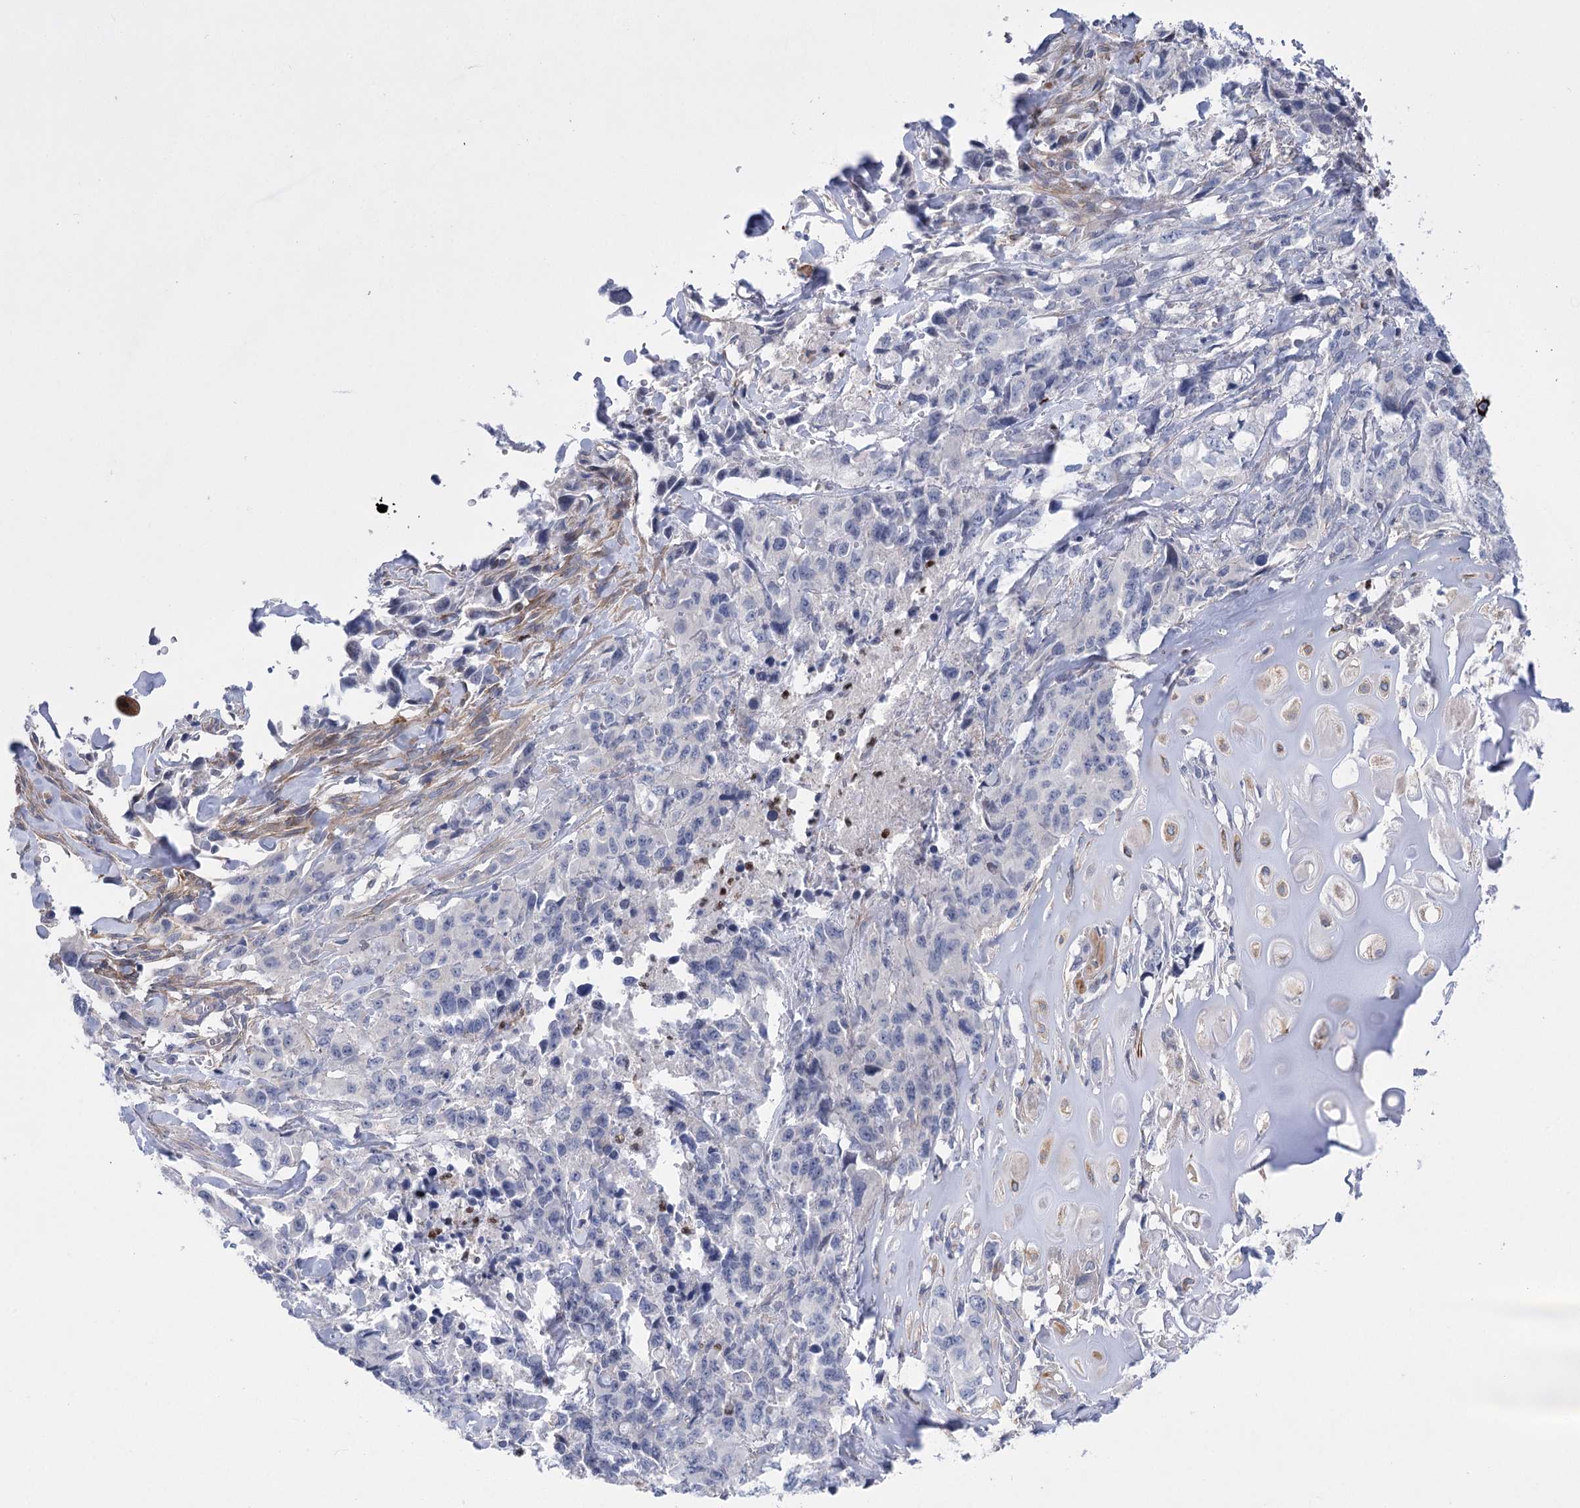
{"staining": {"intensity": "negative", "quantity": "none", "location": "none"}, "tissue": "lung cancer", "cell_type": "Tumor cells", "image_type": "cancer", "snomed": [{"axis": "morphology", "description": "Adenocarcinoma, NOS"}, {"axis": "topography", "description": "Lung"}], "caption": "Tumor cells are negative for brown protein staining in lung cancer.", "gene": "THAP6", "patient": {"sex": "female", "age": 51}}